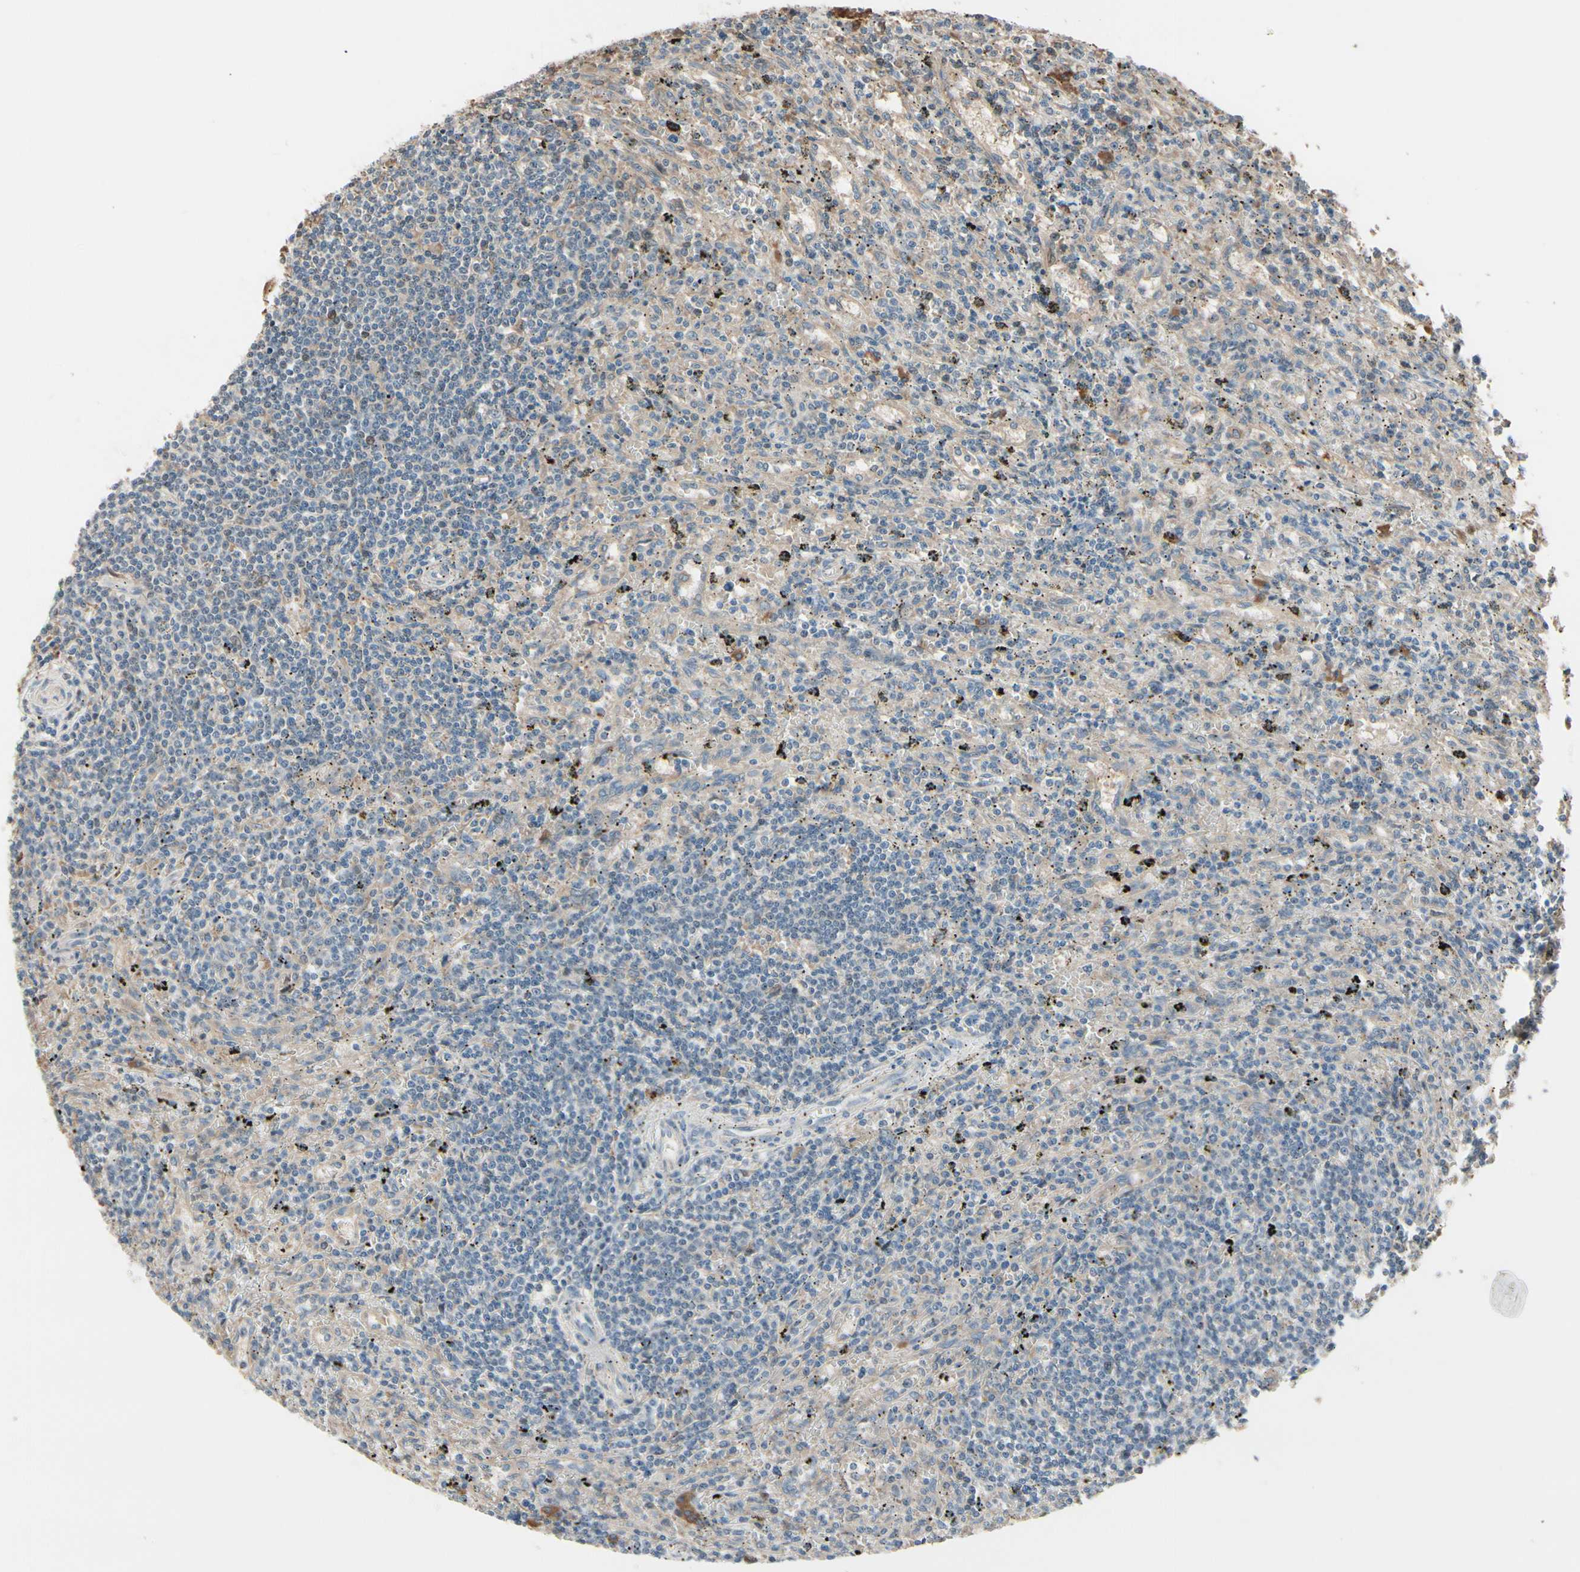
{"staining": {"intensity": "negative", "quantity": "none", "location": "none"}, "tissue": "lymphoma", "cell_type": "Tumor cells", "image_type": "cancer", "snomed": [{"axis": "morphology", "description": "Malignant lymphoma, non-Hodgkin's type, Low grade"}, {"axis": "topography", "description": "Spleen"}], "caption": "DAB immunohistochemical staining of human low-grade malignant lymphoma, non-Hodgkin's type exhibits no significant staining in tumor cells.", "gene": "SNX29", "patient": {"sex": "male", "age": 76}}